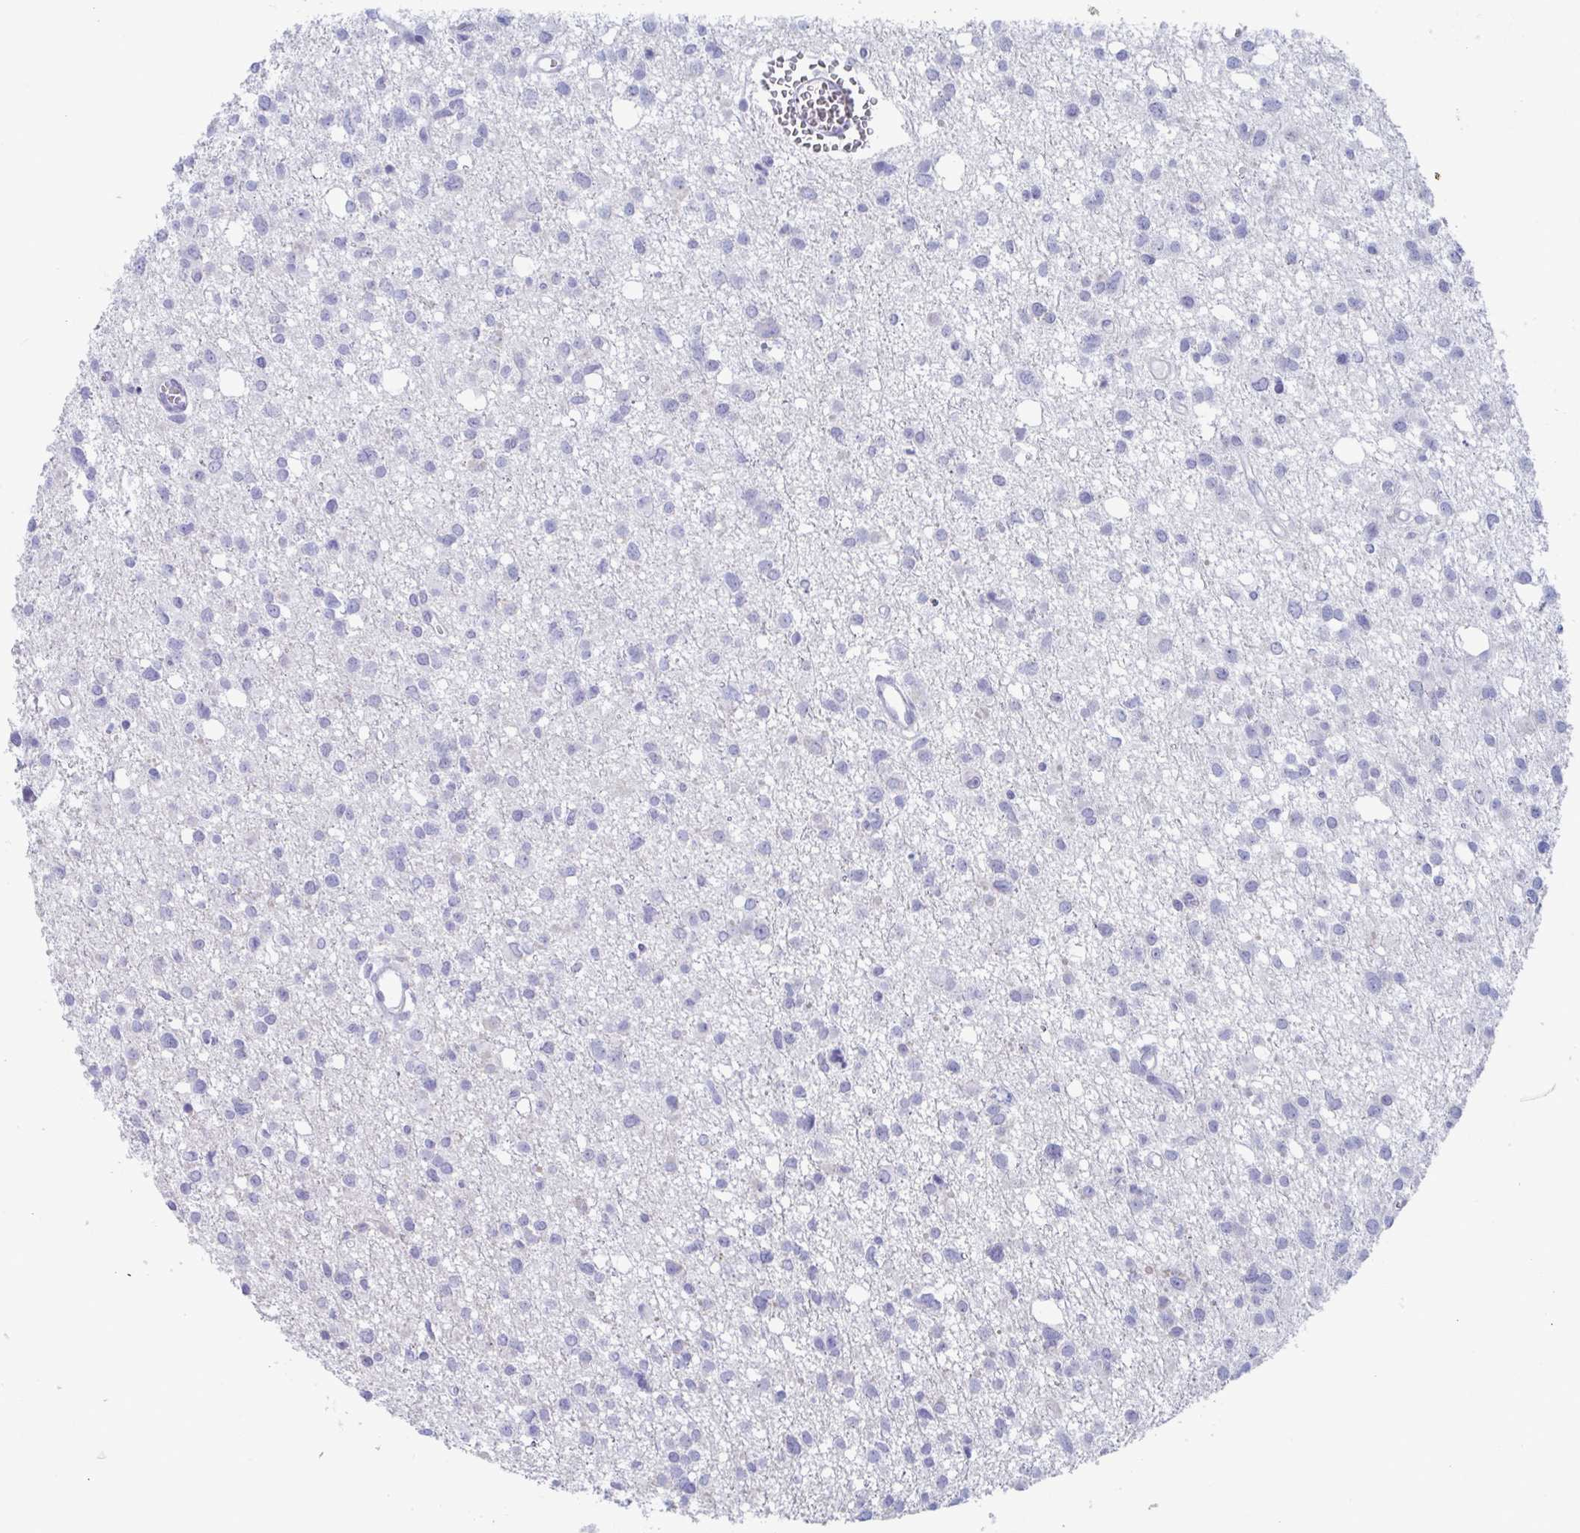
{"staining": {"intensity": "negative", "quantity": "none", "location": "none"}, "tissue": "glioma", "cell_type": "Tumor cells", "image_type": "cancer", "snomed": [{"axis": "morphology", "description": "Glioma, malignant, High grade"}, {"axis": "topography", "description": "Brain"}], "caption": "The IHC photomicrograph has no significant staining in tumor cells of glioma tissue. (DAB IHC visualized using brightfield microscopy, high magnification).", "gene": "CYP4F11", "patient": {"sex": "male", "age": 23}}